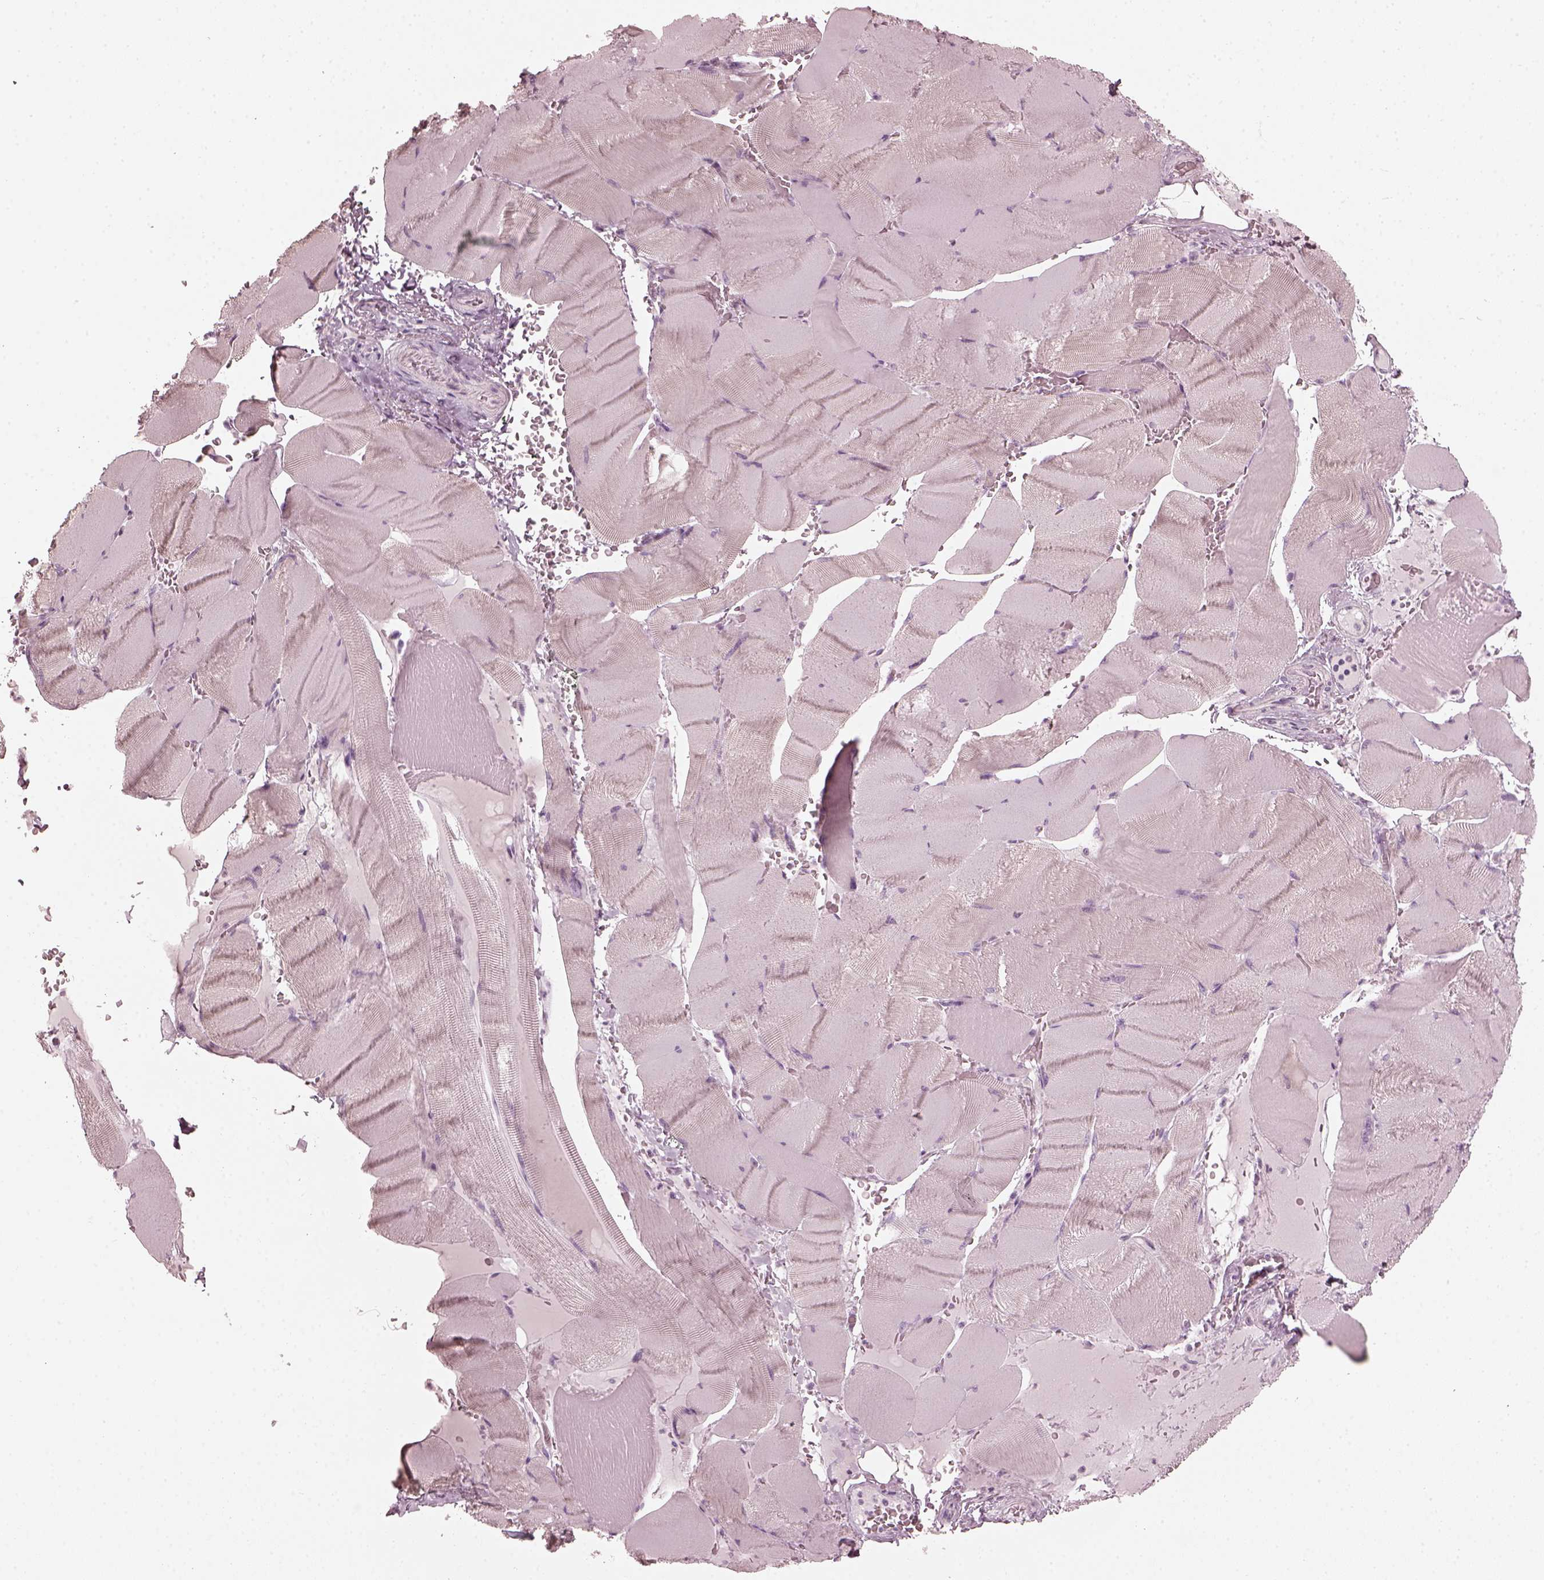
{"staining": {"intensity": "negative", "quantity": "none", "location": "none"}, "tissue": "skeletal muscle", "cell_type": "Myocytes", "image_type": "normal", "snomed": [{"axis": "morphology", "description": "Normal tissue, NOS"}, {"axis": "topography", "description": "Skeletal muscle"}], "caption": "DAB (3,3'-diaminobenzidine) immunohistochemical staining of unremarkable human skeletal muscle displays no significant positivity in myocytes.", "gene": "SAXO2", "patient": {"sex": "male", "age": 56}}